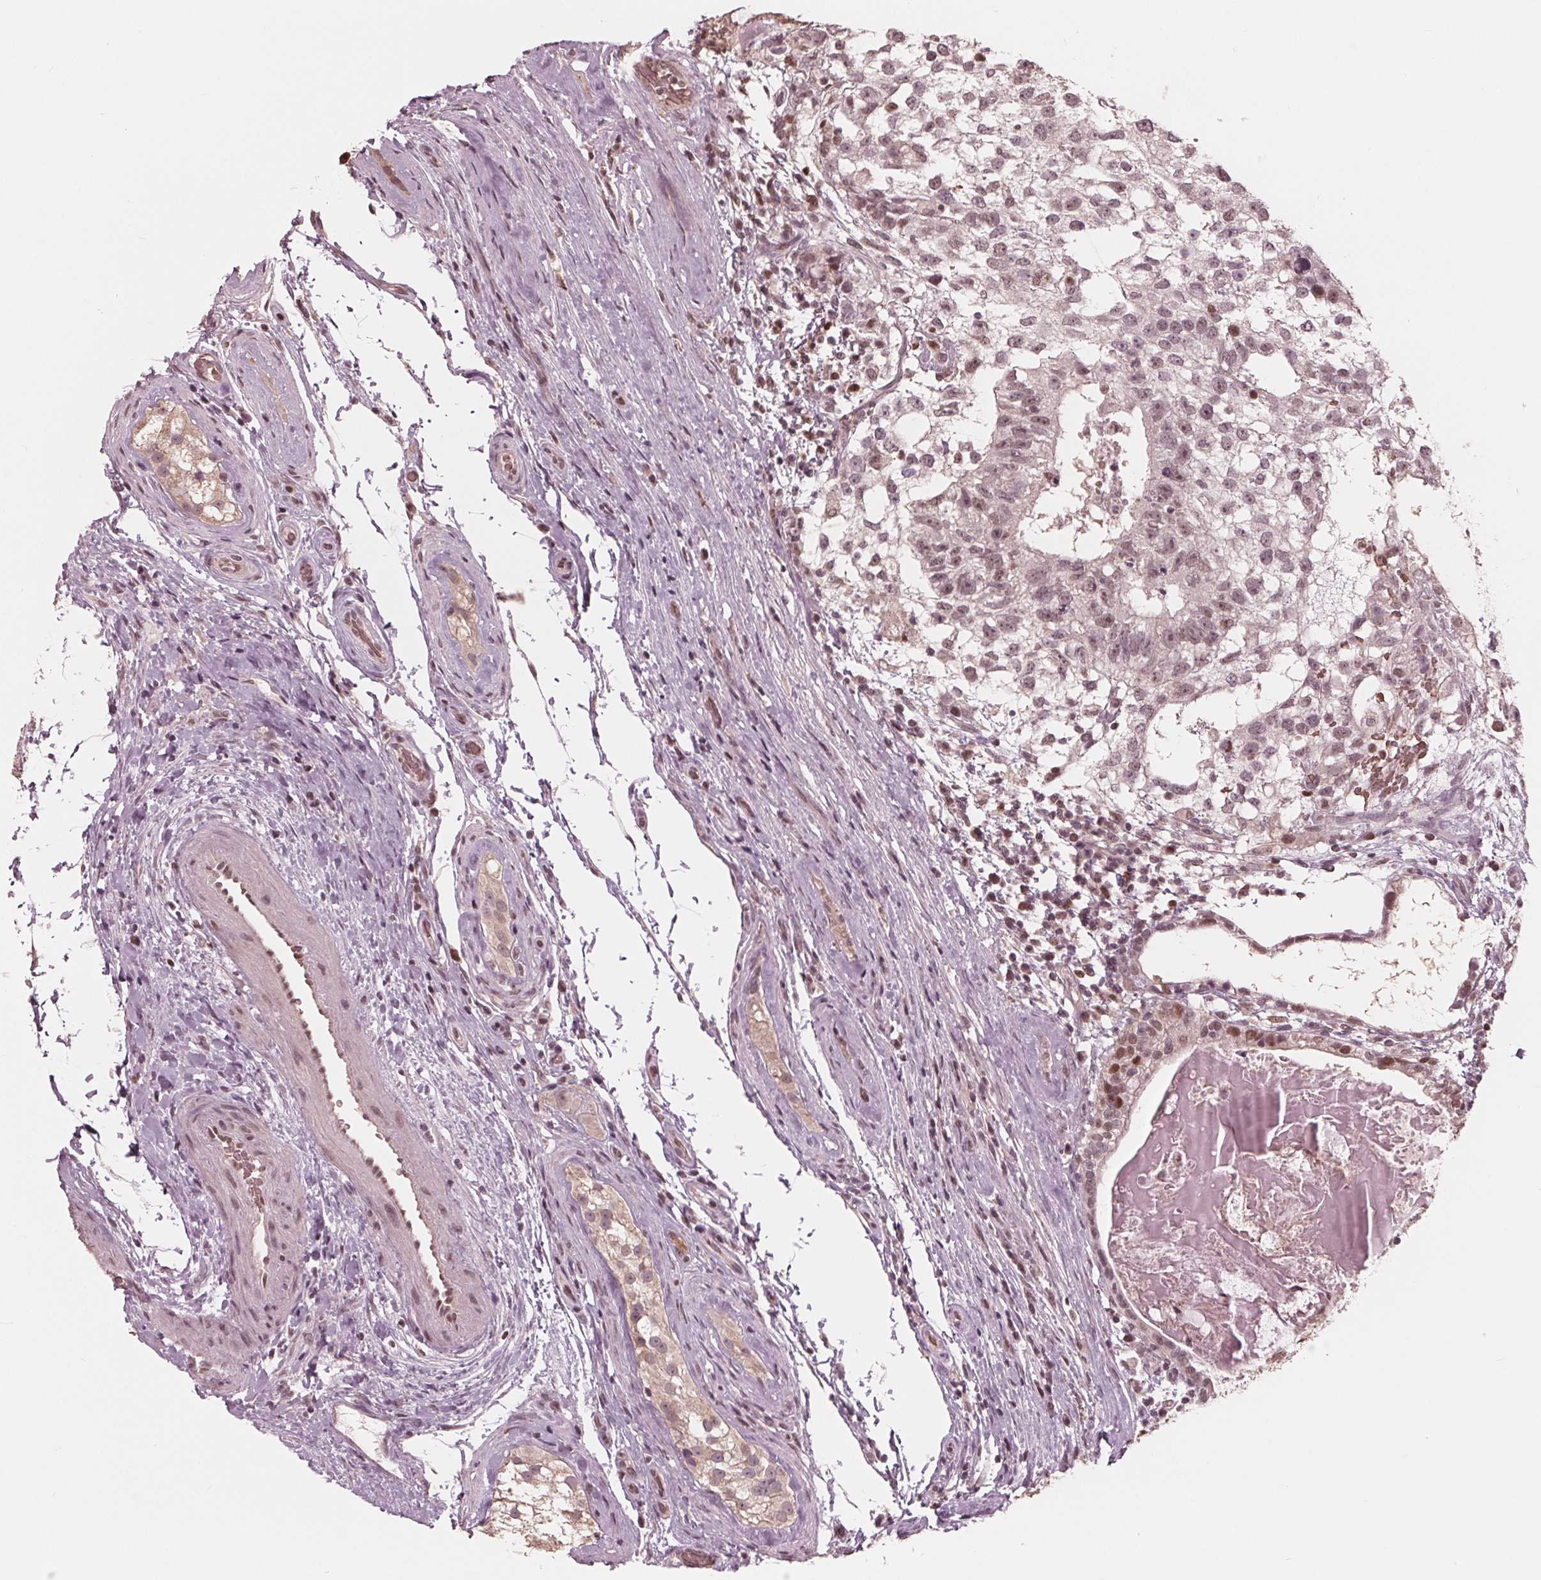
{"staining": {"intensity": "weak", "quantity": ">75%", "location": "nuclear"}, "tissue": "testis cancer", "cell_type": "Tumor cells", "image_type": "cancer", "snomed": [{"axis": "morphology", "description": "Seminoma, NOS"}, {"axis": "morphology", "description": "Carcinoma, Embryonal, NOS"}, {"axis": "topography", "description": "Testis"}], "caption": "Protein staining of testis seminoma tissue shows weak nuclear staining in about >75% of tumor cells.", "gene": "HIRIP3", "patient": {"sex": "male", "age": 41}}